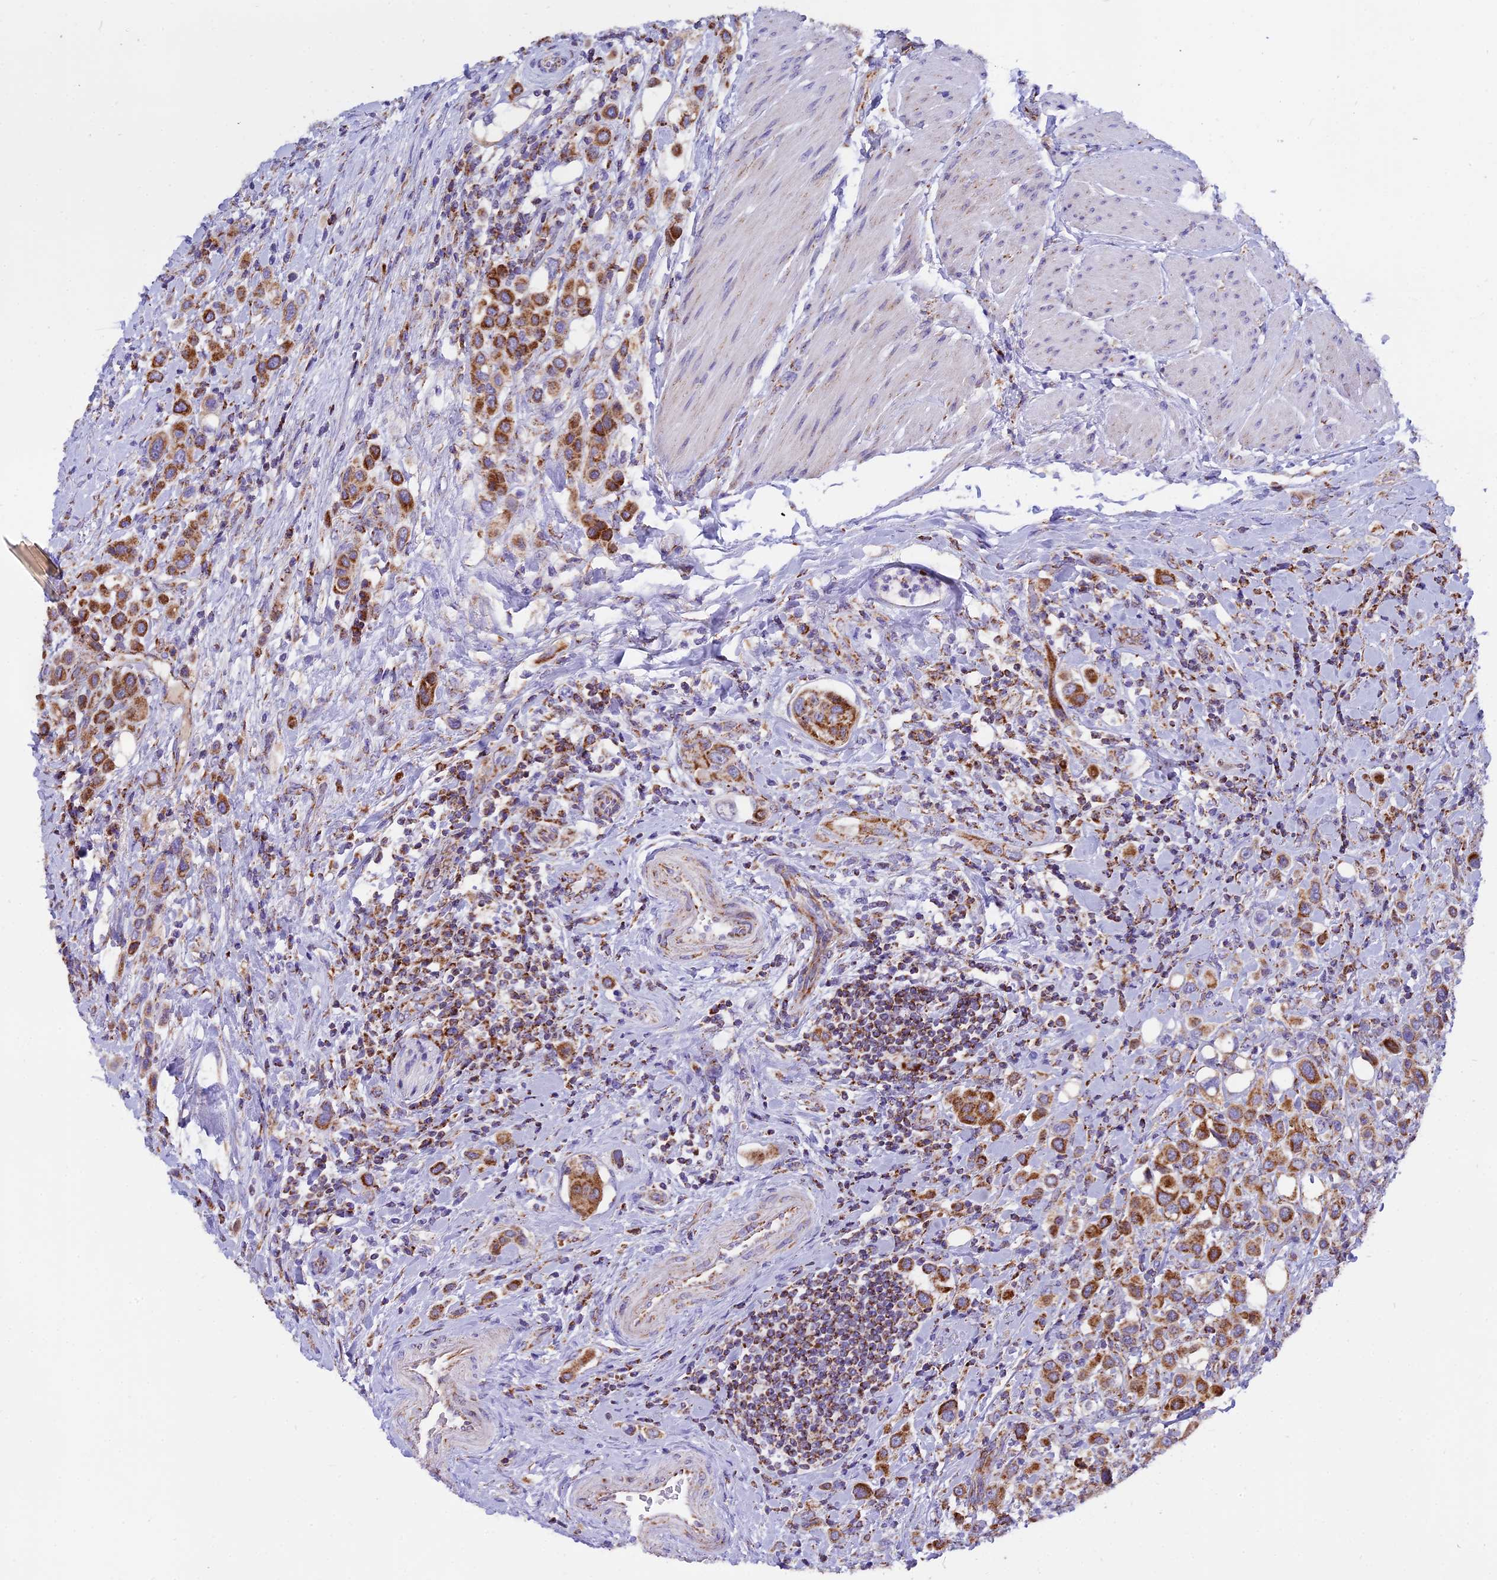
{"staining": {"intensity": "strong", "quantity": ">75%", "location": "cytoplasmic/membranous"}, "tissue": "urothelial cancer", "cell_type": "Tumor cells", "image_type": "cancer", "snomed": [{"axis": "morphology", "description": "Urothelial carcinoma, High grade"}, {"axis": "topography", "description": "Urinary bladder"}], "caption": "Immunohistochemistry of urothelial cancer shows high levels of strong cytoplasmic/membranous staining in approximately >75% of tumor cells. (Brightfield microscopy of DAB IHC at high magnification).", "gene": "MRPS34", "patient": {"sex": "male", "age": 50}}